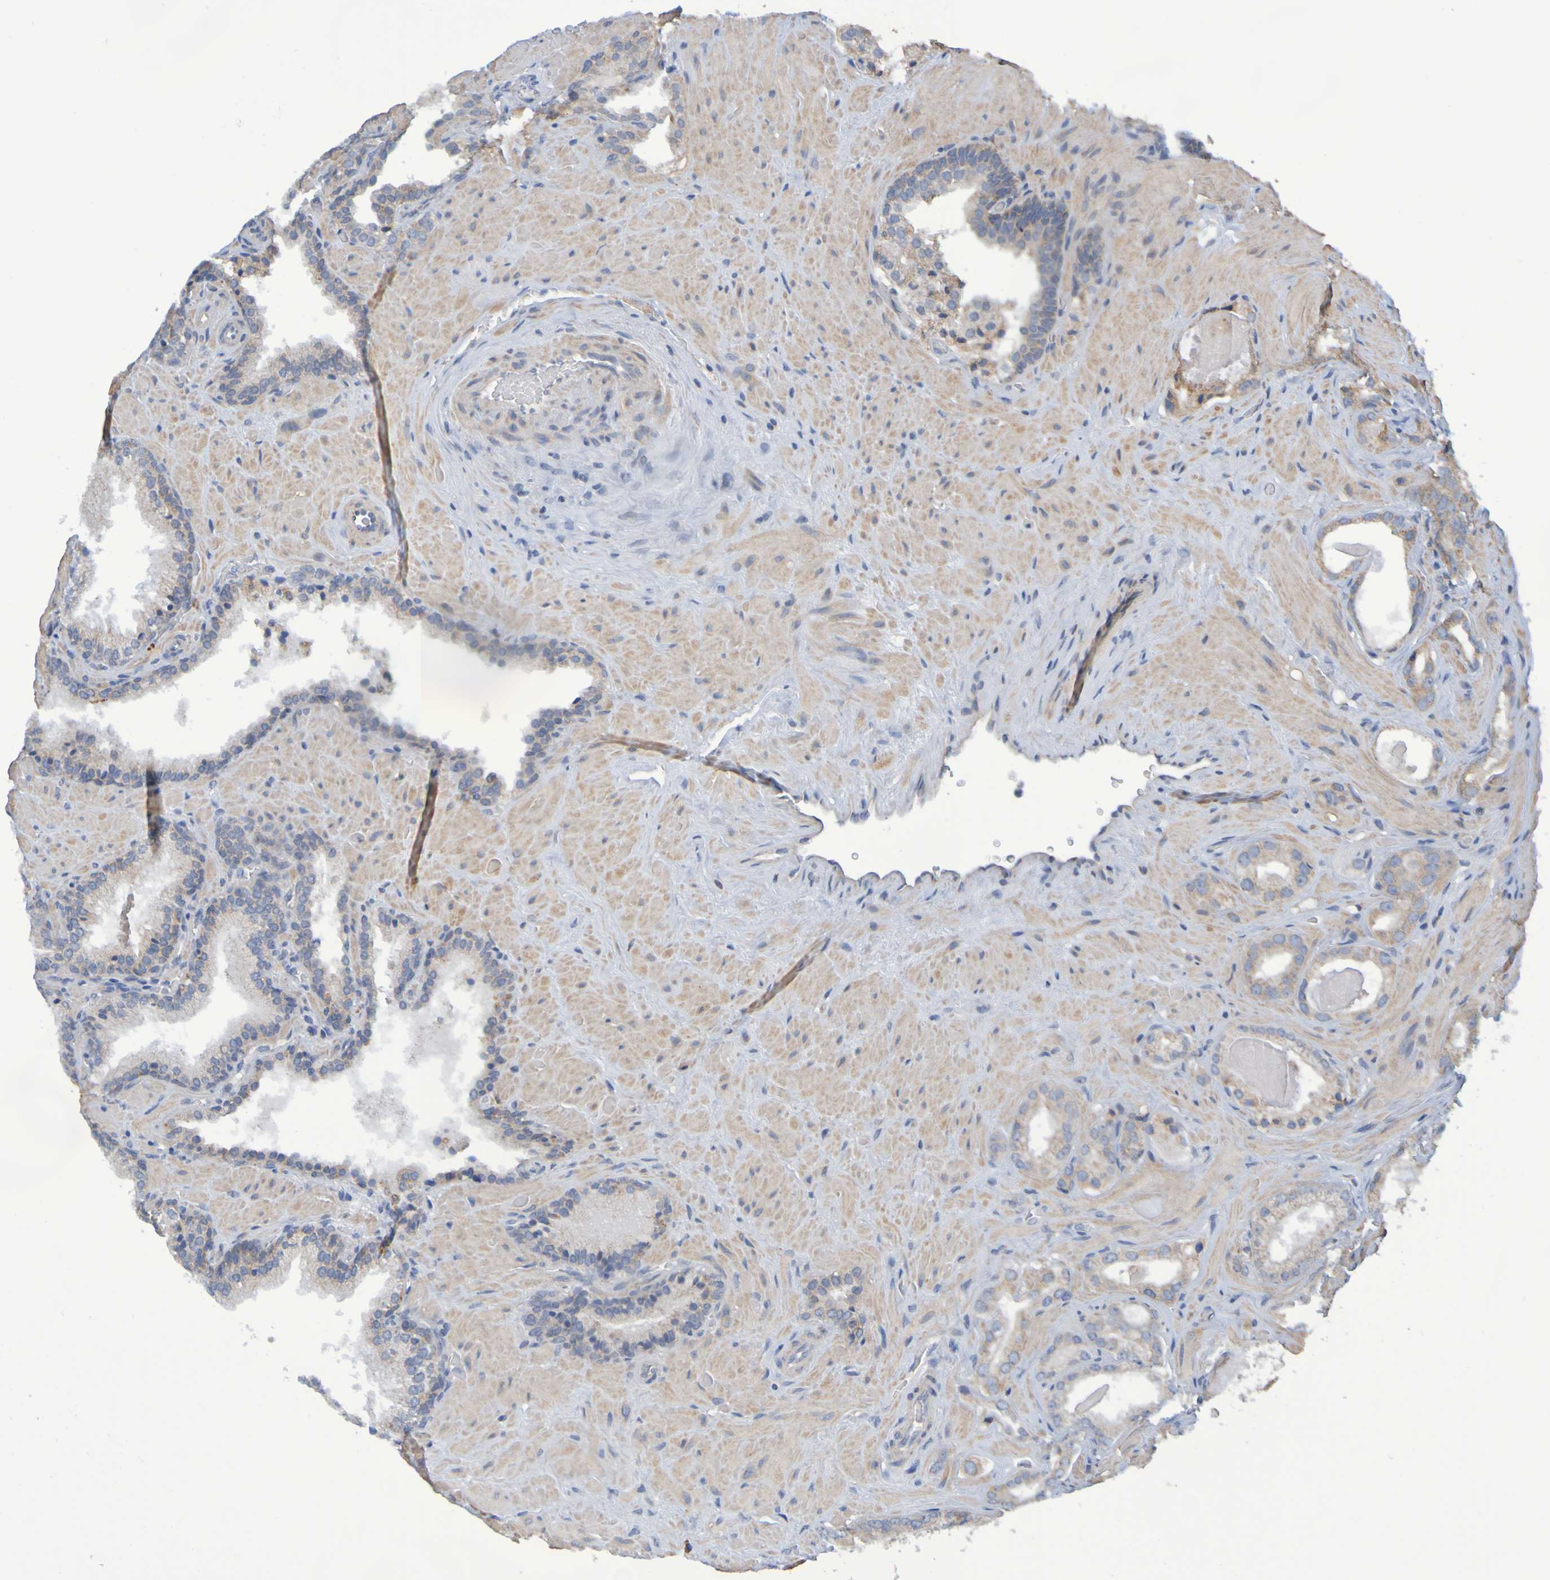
{"staining": {"intensity": "weak", "quantity": ">75%", "location": "cytoplasmic/membranous"}, "tissue": "prostate cancer", "cell_type": "Tumor cells", "image_type": "cancer", "snomed": [{"axis": "morphology", "description": "Adenocarcinoma, High grade"}, {"axis": "topography", "description": "Prostate"}], "caption": "Prostate cancer stained for a protein (brown) exhibits weak cytoplasmic/membranous positive positivity in about >75% of tumor cells.", "gene": "CLDN18", "patient": {"sex": "male", "age": 64}}